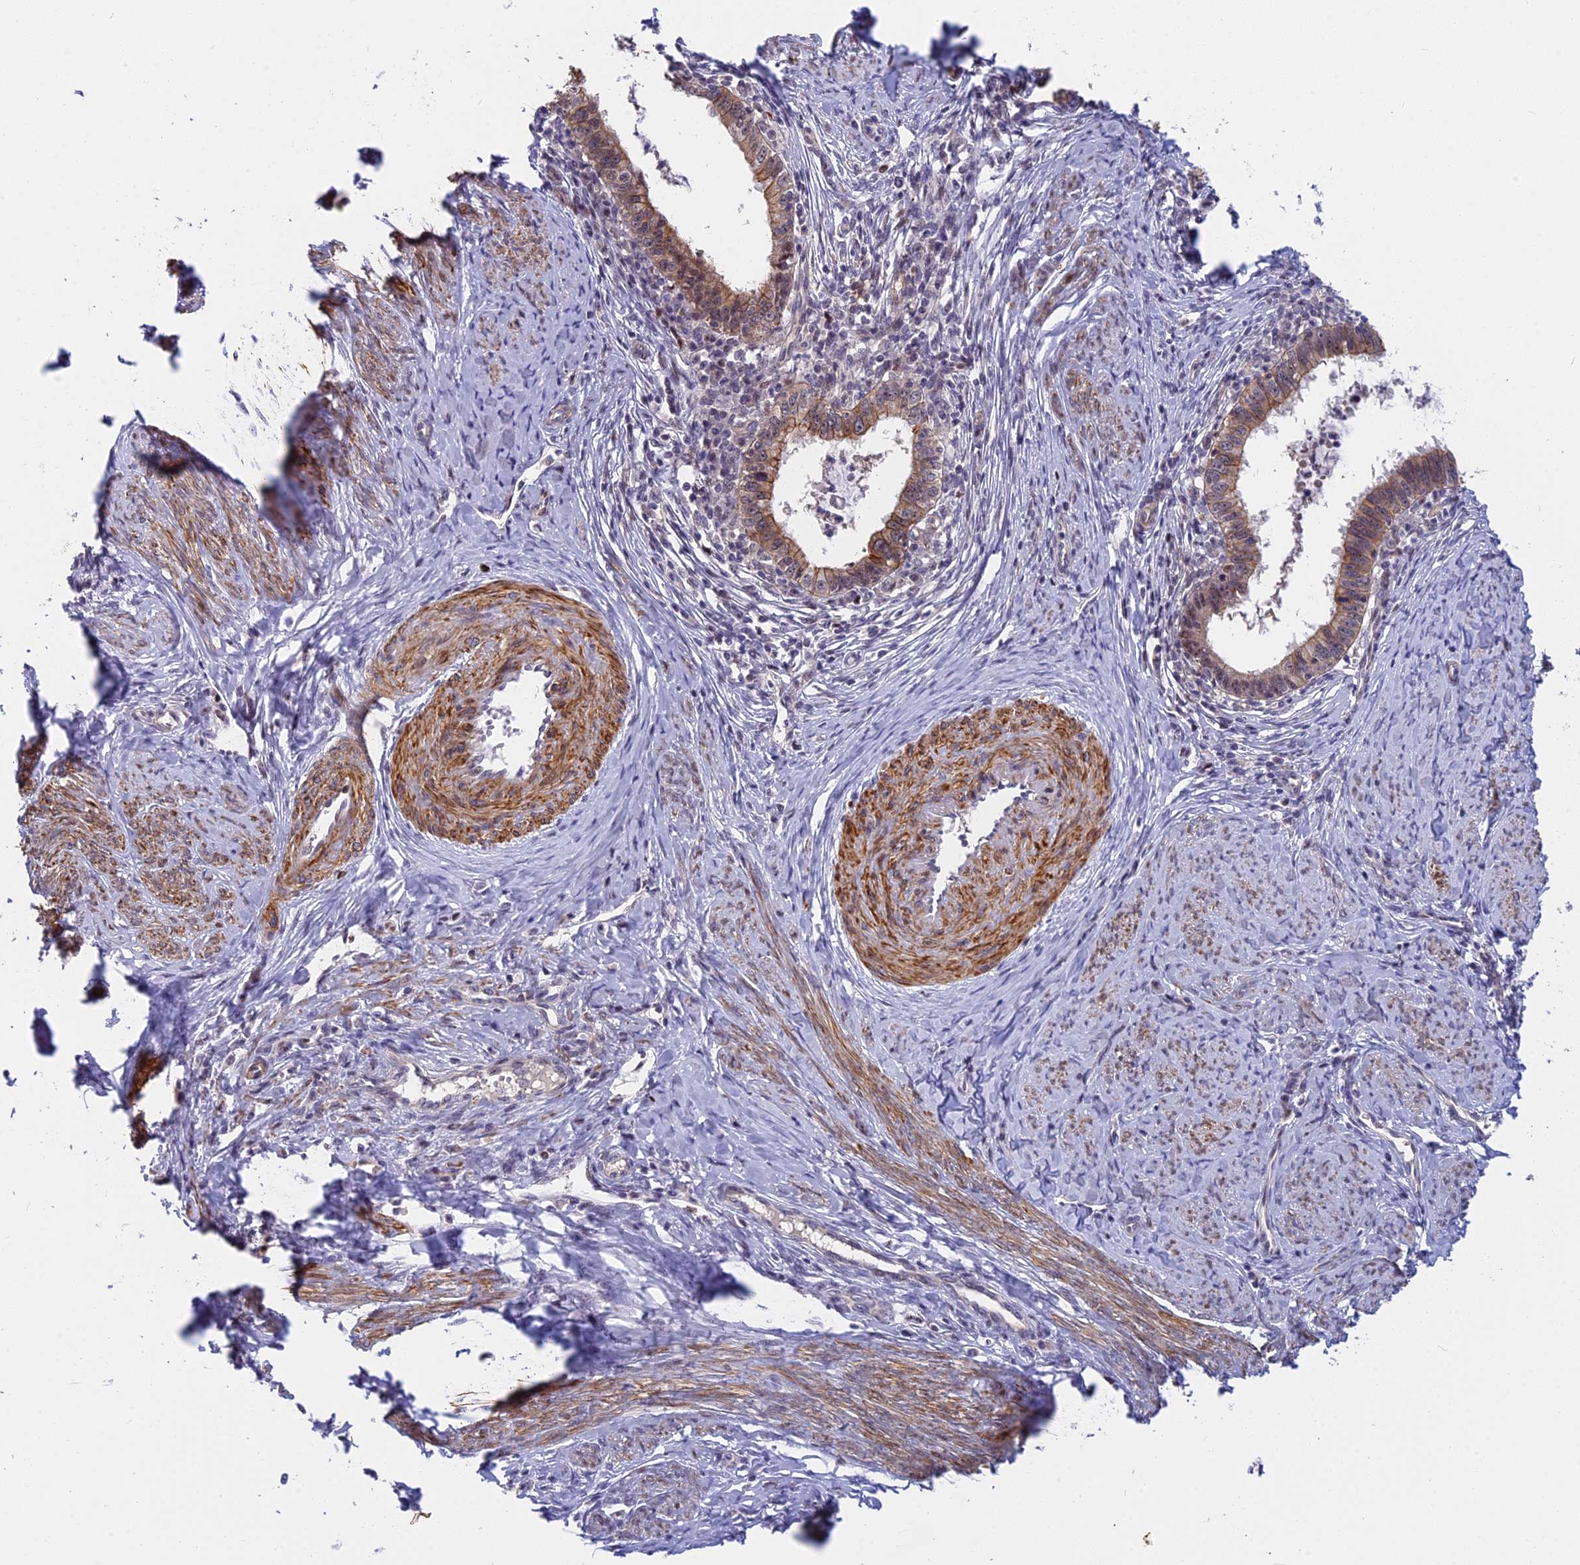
{"staining": {"intensity": "moderate", "quantity": ">75%", "location": "cytoplasmic/membranous"}, "tissue": "cervical cancer", "cell_type": "Tumor cells", "image_type": "cancer", "snomed": [{"axis": "morphology", "description": "Adenocarcinoma, NOS"}, {"axis": "topography", "description": "Cervix"}], "caption": "Immunohistochemistry of human adenocarcinoma (cervical) shows medium levels of moderate cytoplasmic/membranous expression in approximately >75% of tumor cells.", "gene": "ANKRD34B", "patient": {"sex": "female", "age": 36}}